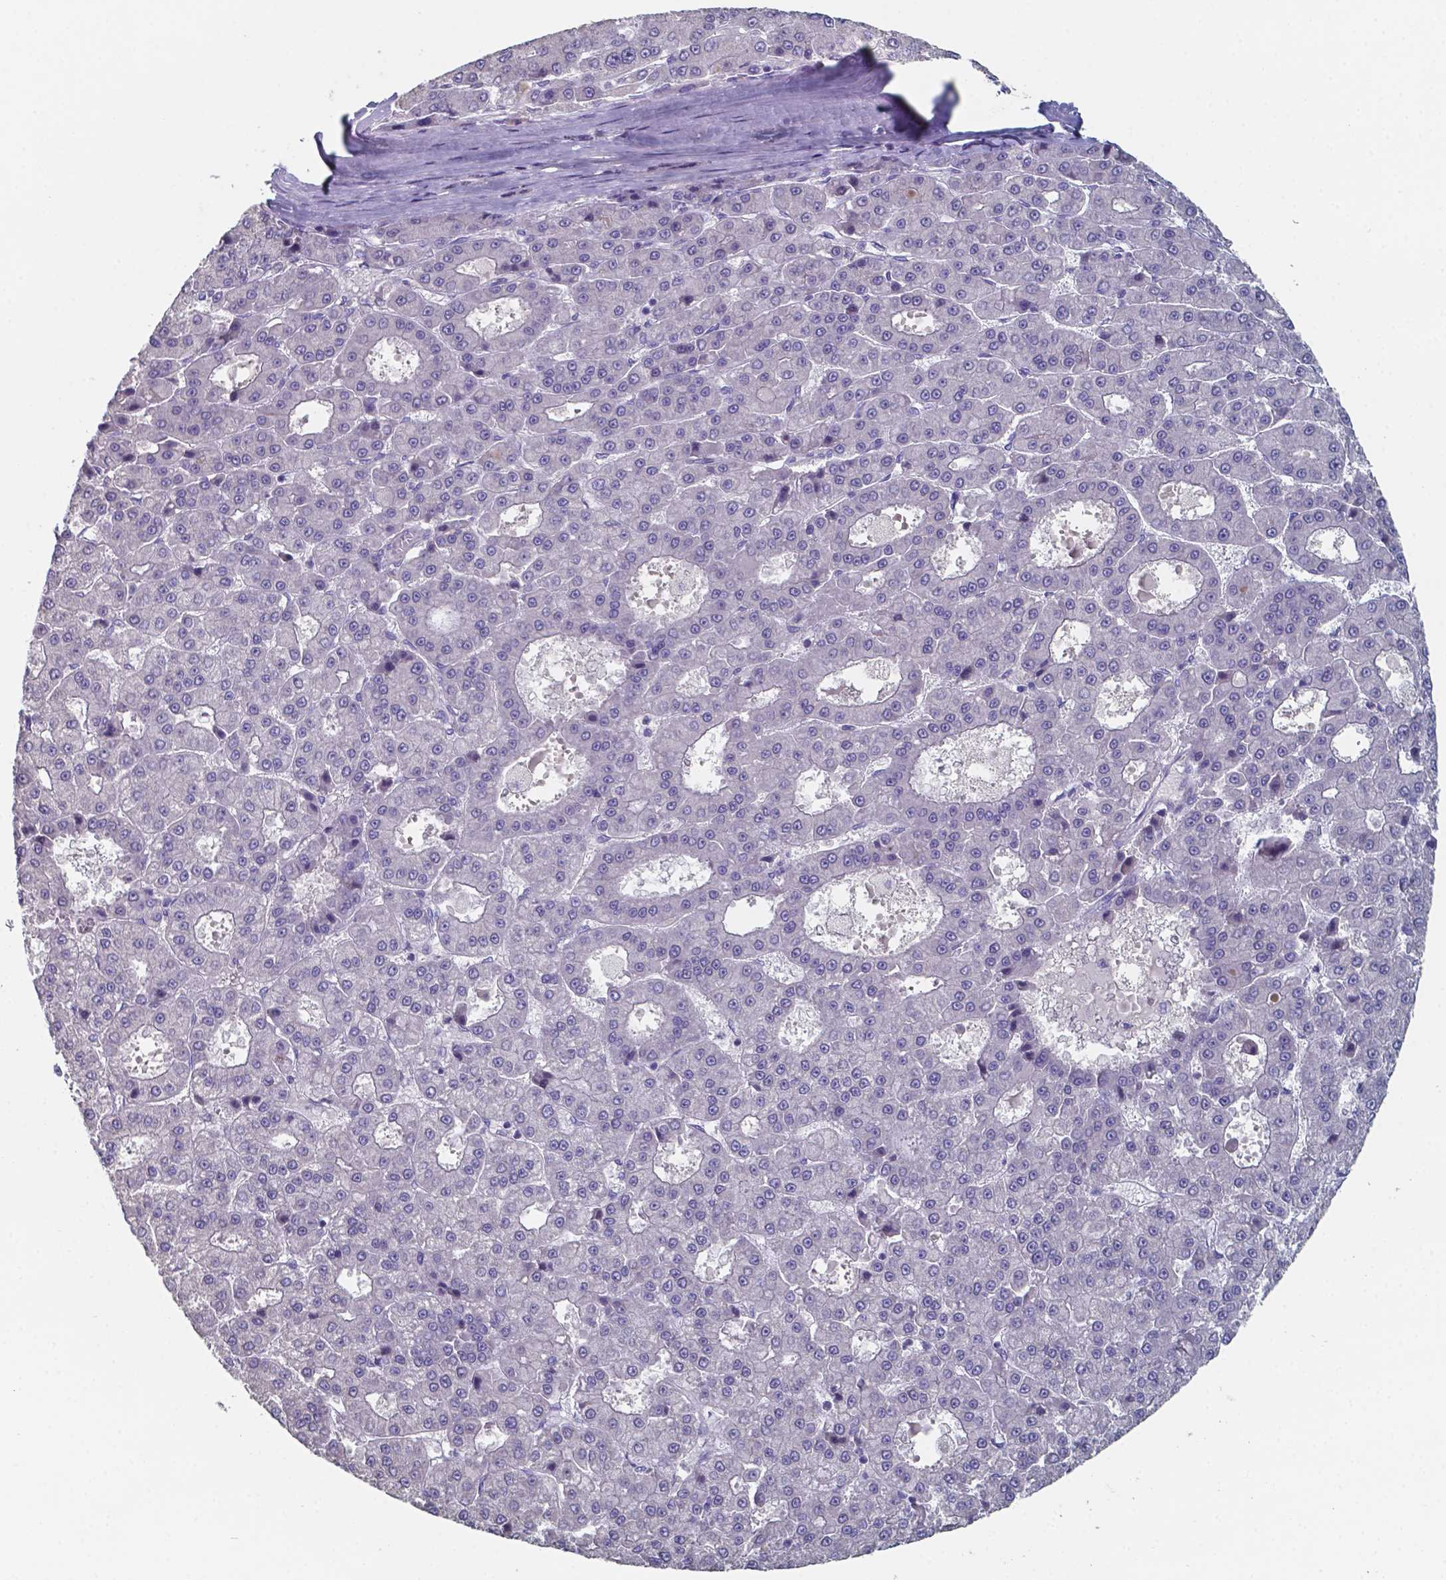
{"staining": {"intensity": "negative", "quantity": "none", "location": "none"}, "tissue": "liver cancer", "cell_type": "Tumor cells", "image_type": "cancer", "snomed": [{"axis": "morphology", "description": "Carcinoma, Hepatocellular, NOS"}, {"axis": "topography", "description": "Liver"}], "caption": "Liver cancer stained for a protein using immunohistochemistry (IHC) displays no positivity tumor cells.", "gene": "FOXJ1", "patient": {"sex": "male", "age": 70}}